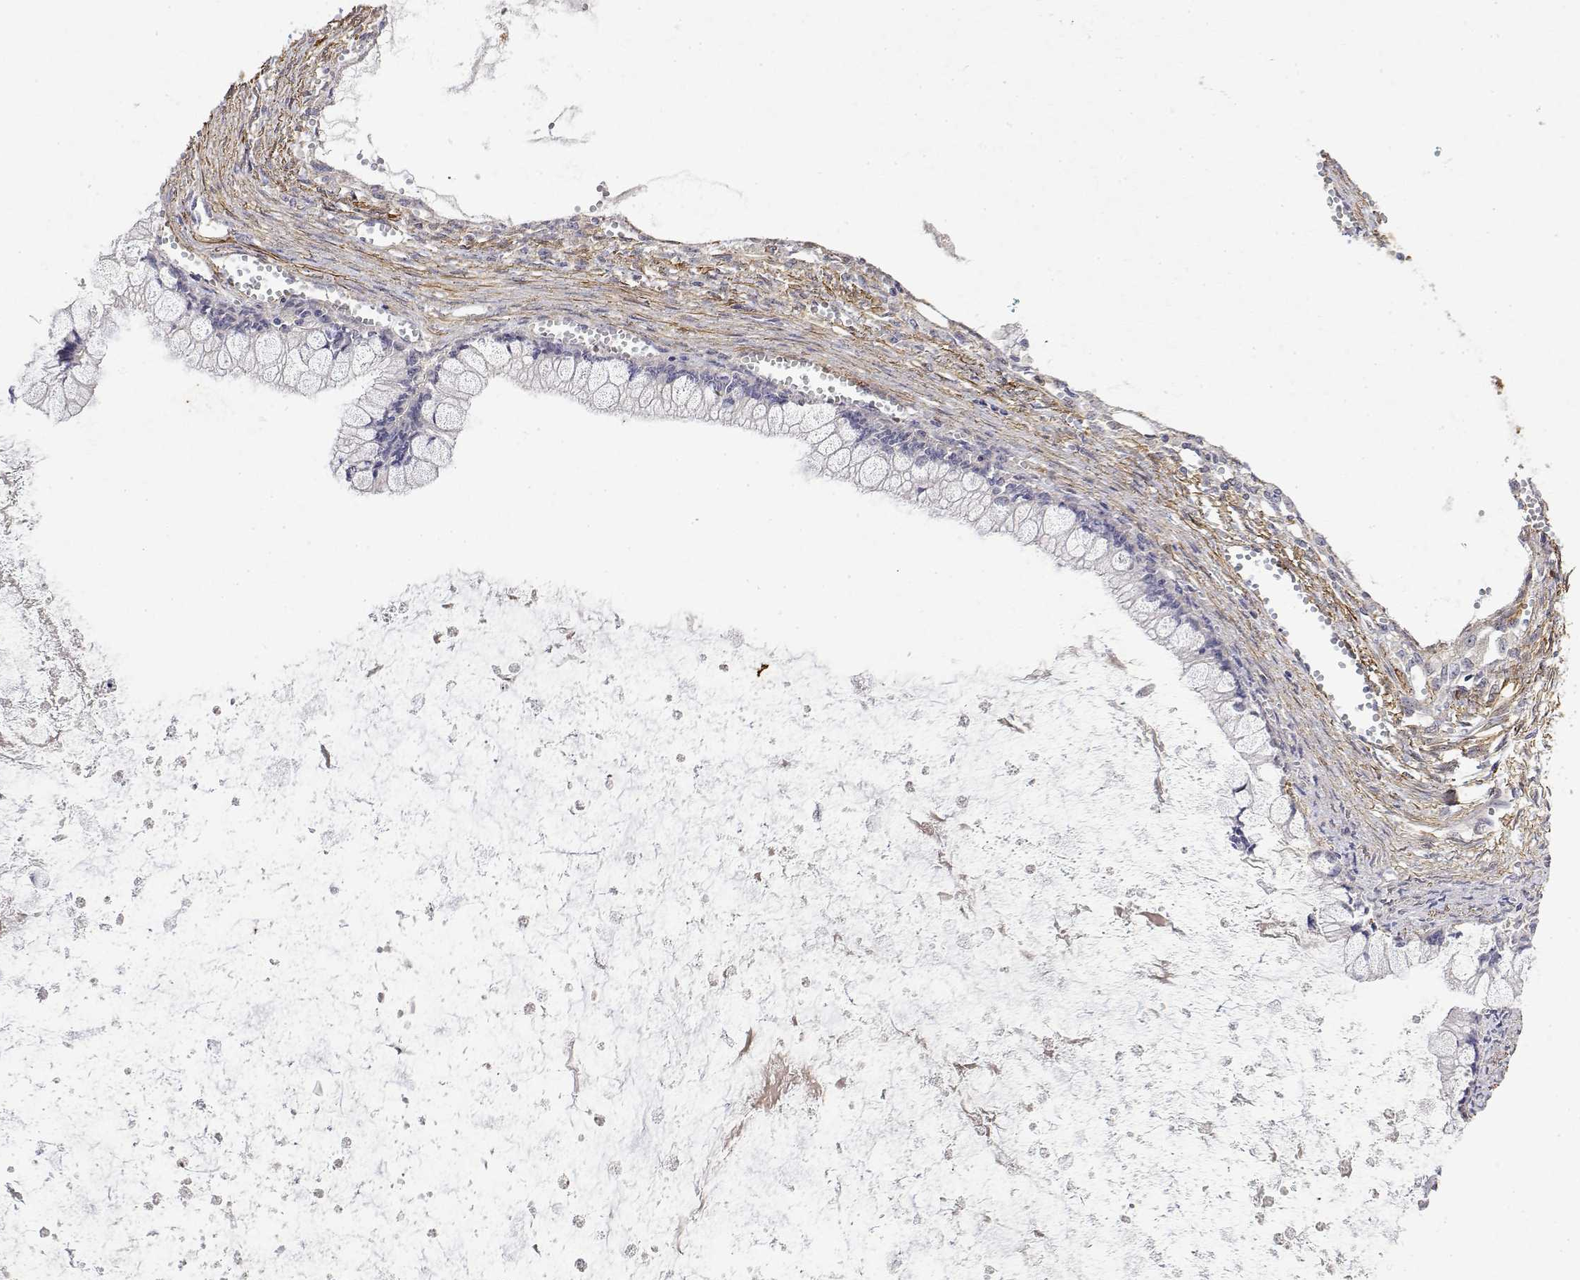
{"staining": {"intensity": "negative", "quantity": "none", "location": "none"}, "tissue": "ovarian cancer", "cell_type": "Tumor cells", "image_type": "cancer", "snomed": [{"axis": "morphology", "description": "Cystadenocarcinoma, mucinous, NOS"}, {"axis": "topography", "description": "Ovary"}], "caption": "Ovarian cancer (mucinous cystadenocarcinoma) was stained to show a protein in brown. There is no significant staining in tumor cells.", "gene": "SOWAHD", "patient": {"sex": "female", "age": 67}}